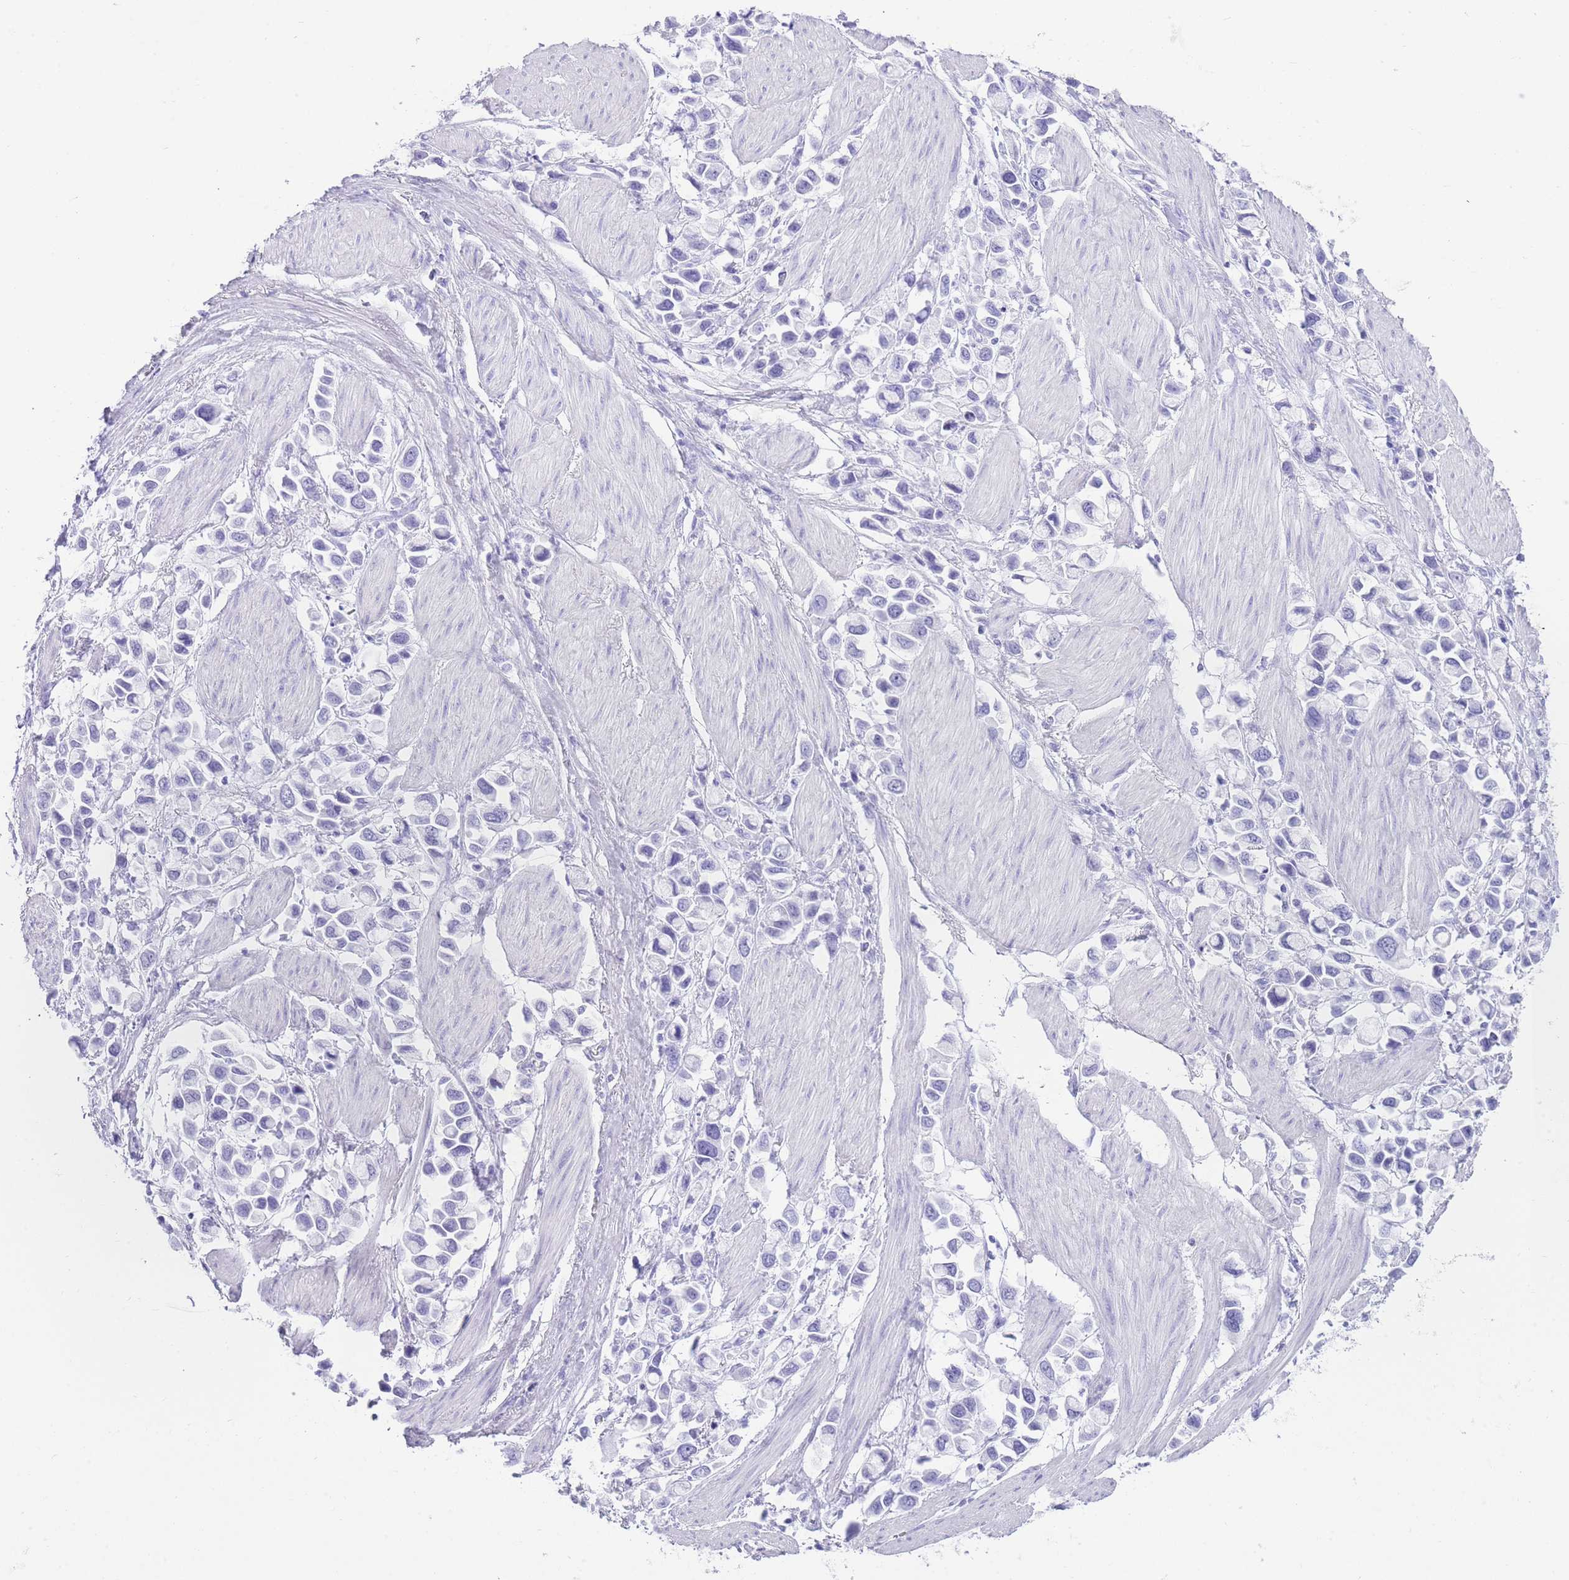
{"staining": {"intensity": "negative", "quantity": "none", "location": "none"}, "tissue": "stomach cancer", "cell_type": "Tumor cells", "image_type": "cancer", "snomed": [{"axis": "morphology", "description": "Adenocarcinoma, NOS"}, {"axis": "topography", "description": "Stomach"}], "caption": "Adenocarcinoma (stomach) was stained to show a protein in brown. There is no significant positivity in tumor cells.", "gene": "ELOA2", "patient": {"sex": "female", "age": 81}}